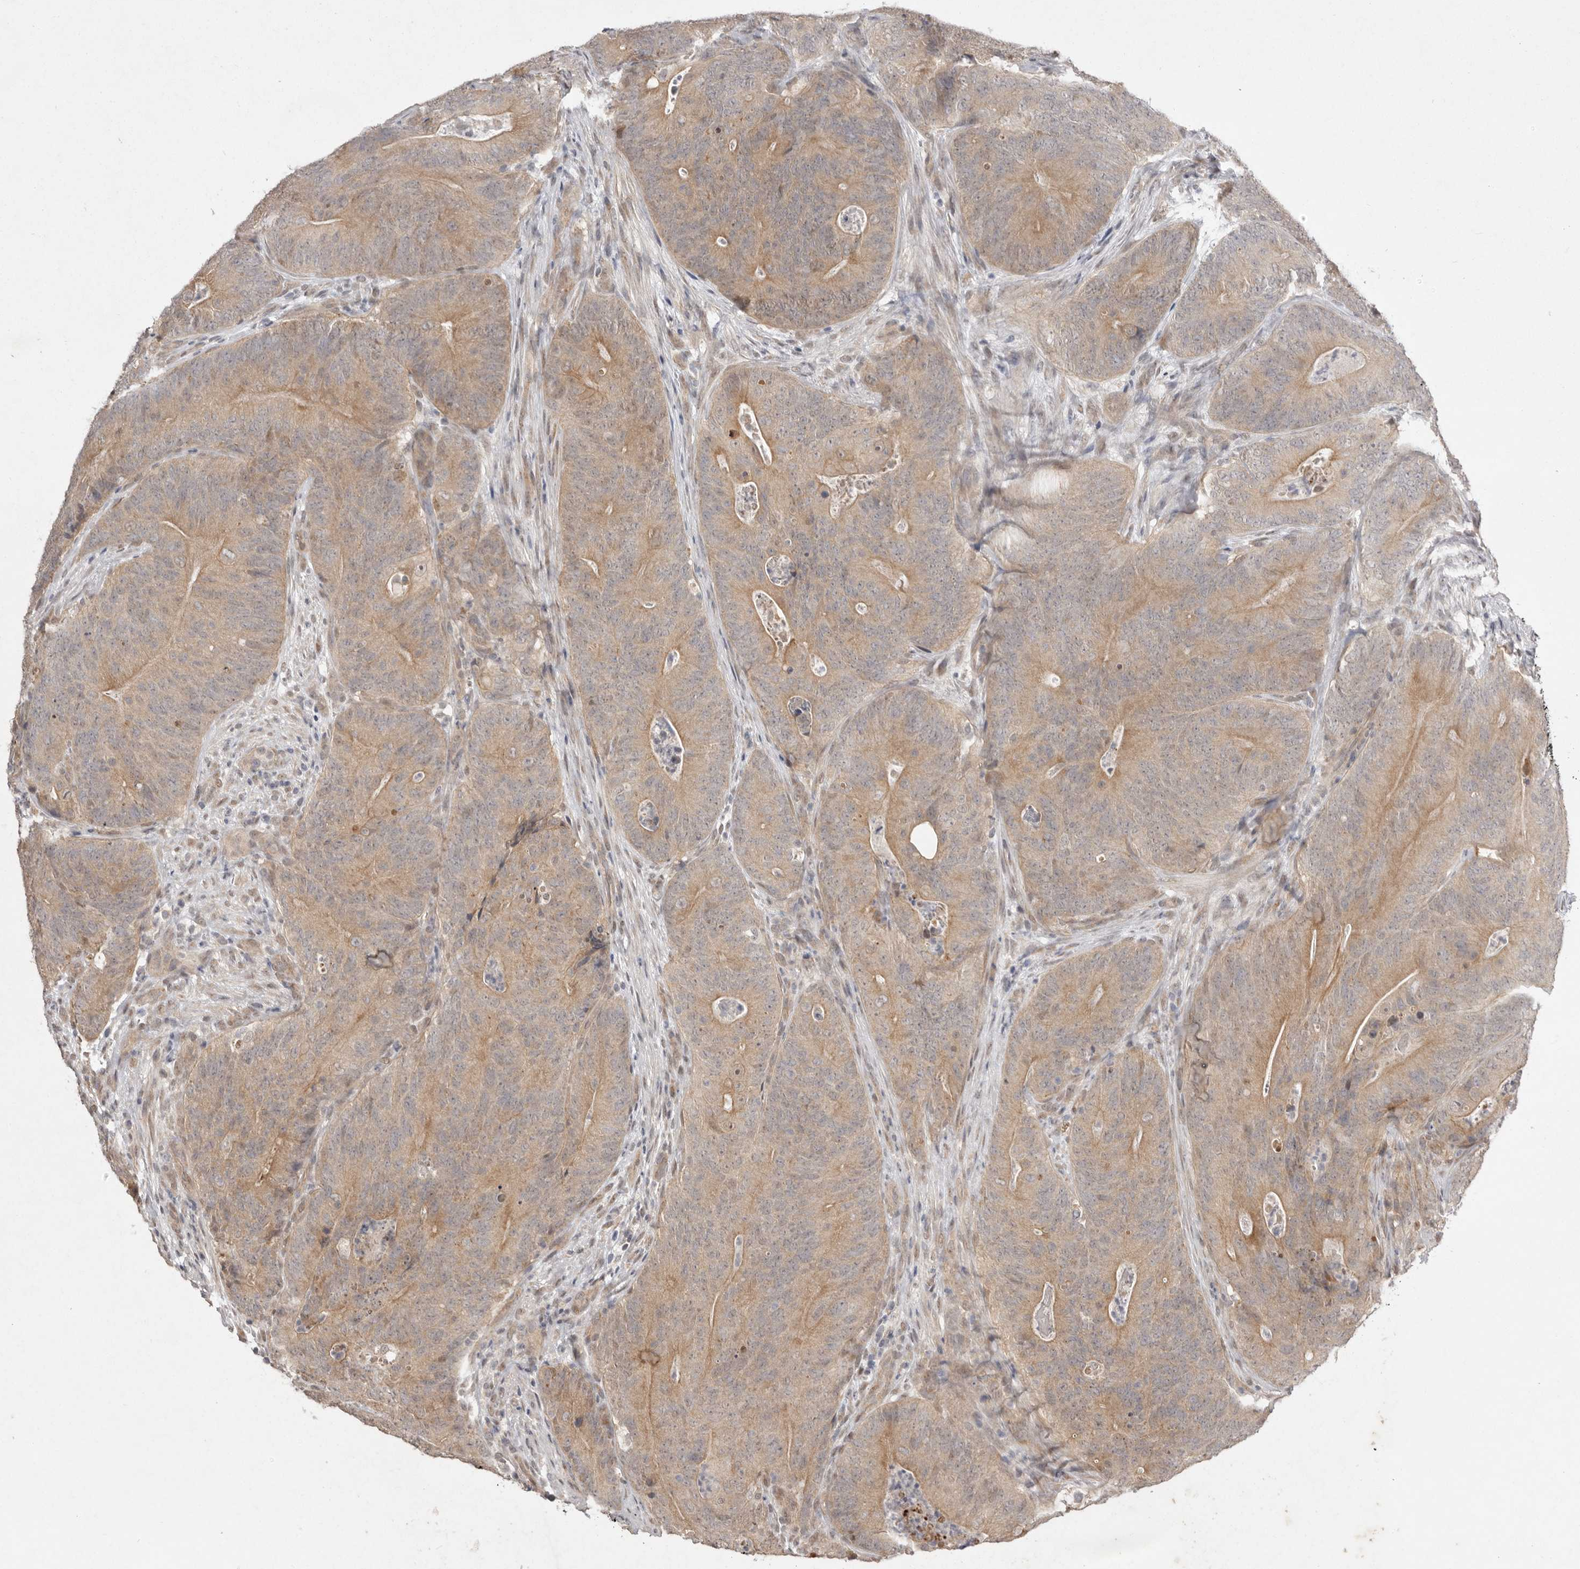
{"staining": {"intensity": "moderate", "quantity": ">75%", "location": "cytoplasmic/membranous"}, "tissue": "colorectal cancer", "cell_type": "Tumor cells", "image_type": "cancer", "snomed": [{"axis": "morphology", "description": "Normal tissue, NOS"}, {"axis": "topography", "description": "Colon"}], "caption": "Human colorectal cancer stained with a protein marker displays moderate staining in tumor cells.", "gene": "NSUN4", "patient": {"sex": "female", "age": 82}}